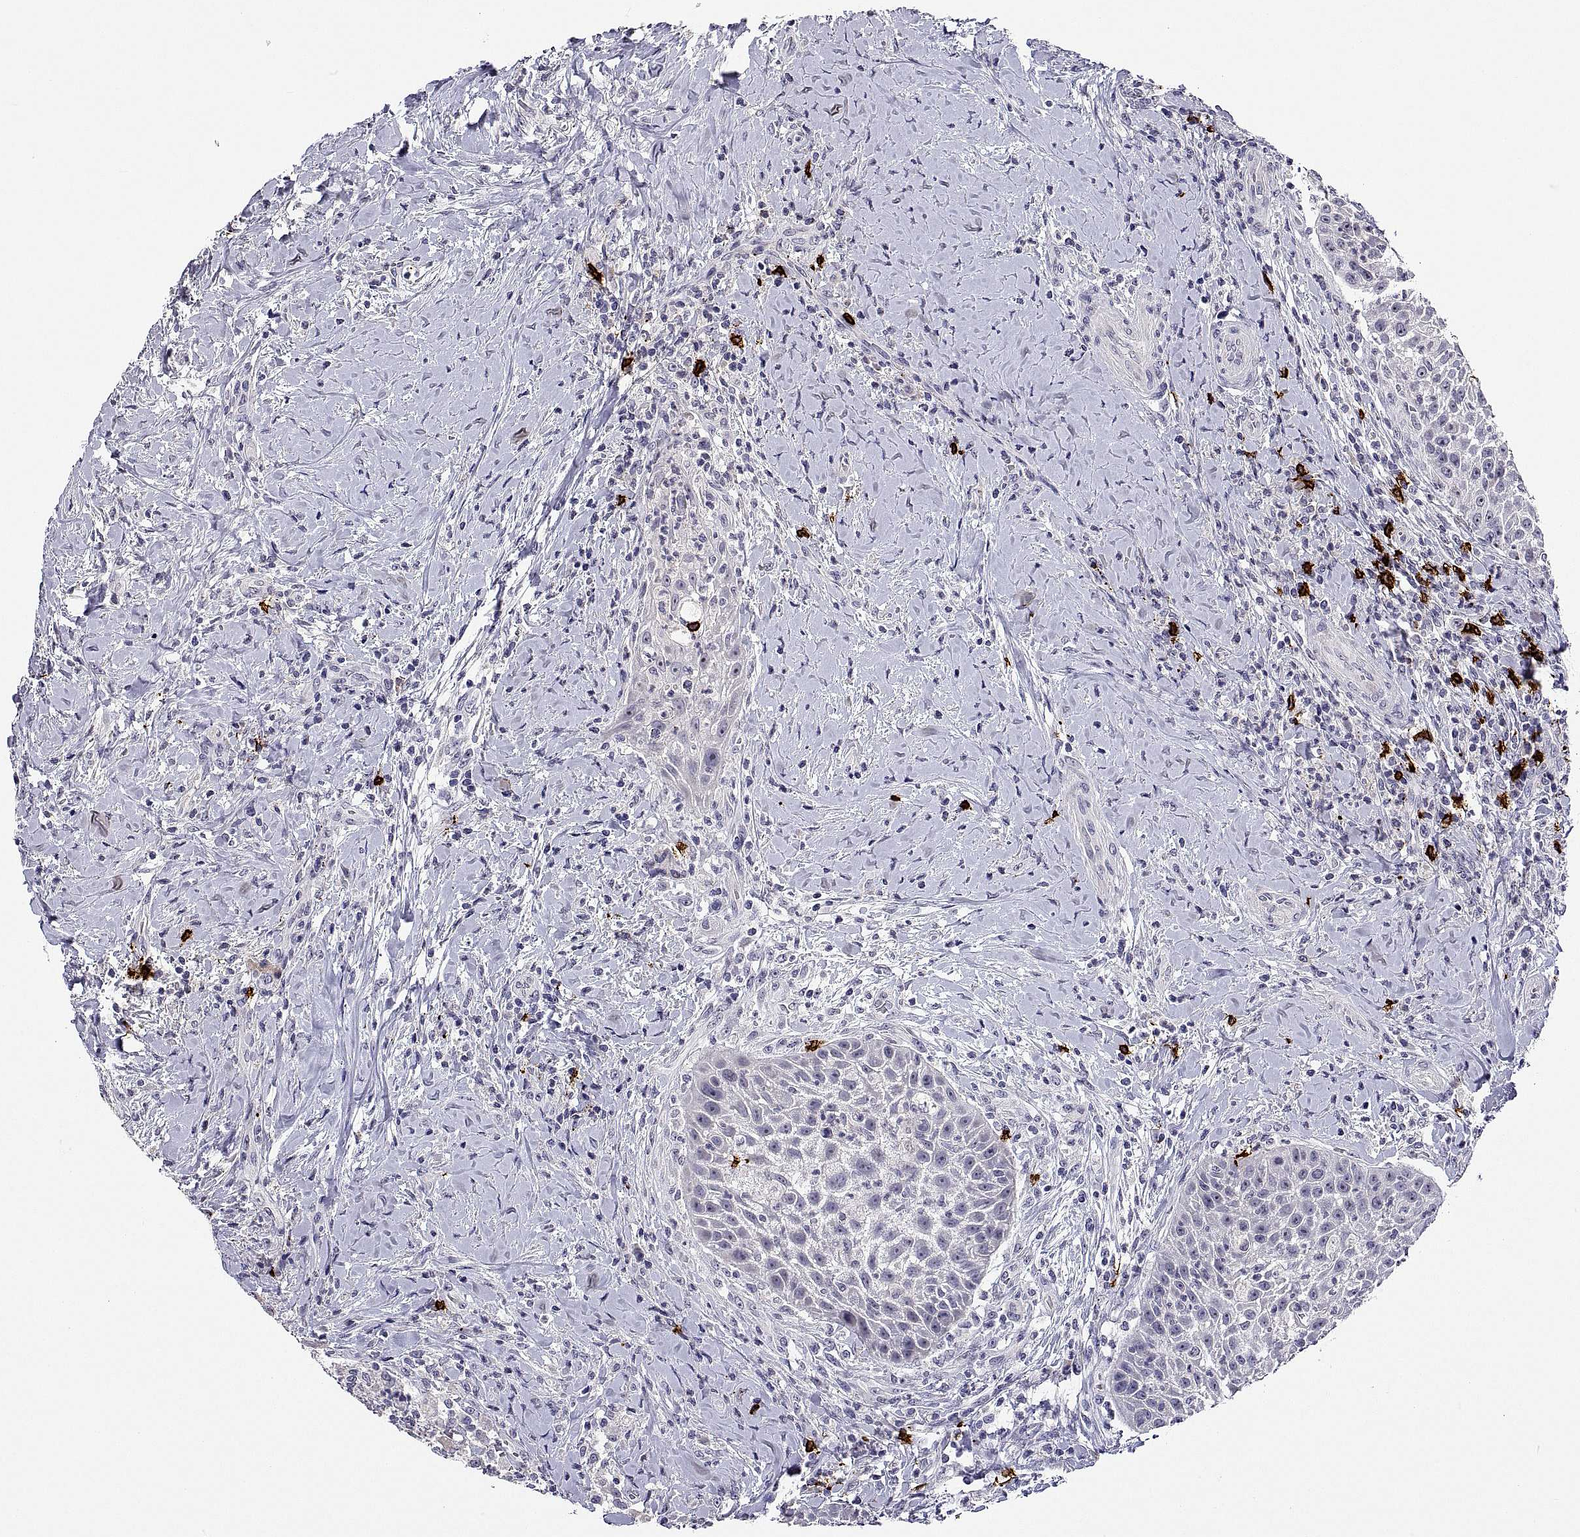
{"staining": {"intensity": "negative", "quantity": "none", "location": "none"}, "tissue": "head and neck cancer", "cell_type": "Tumor cells", "image_type": "cancer", "snomed": [{"axis": "morphology", "description": "Squamous cell carcinoma, NOS"}, {"axis": "topography", "description": "Head-Neck"}], "caption": "This is an immunohistochemistry histopathology image of head and neck cancer. There is no staining in tumor cells.", "gene": "MS4A1", "patient": {"sex": "male", "age": 69}}